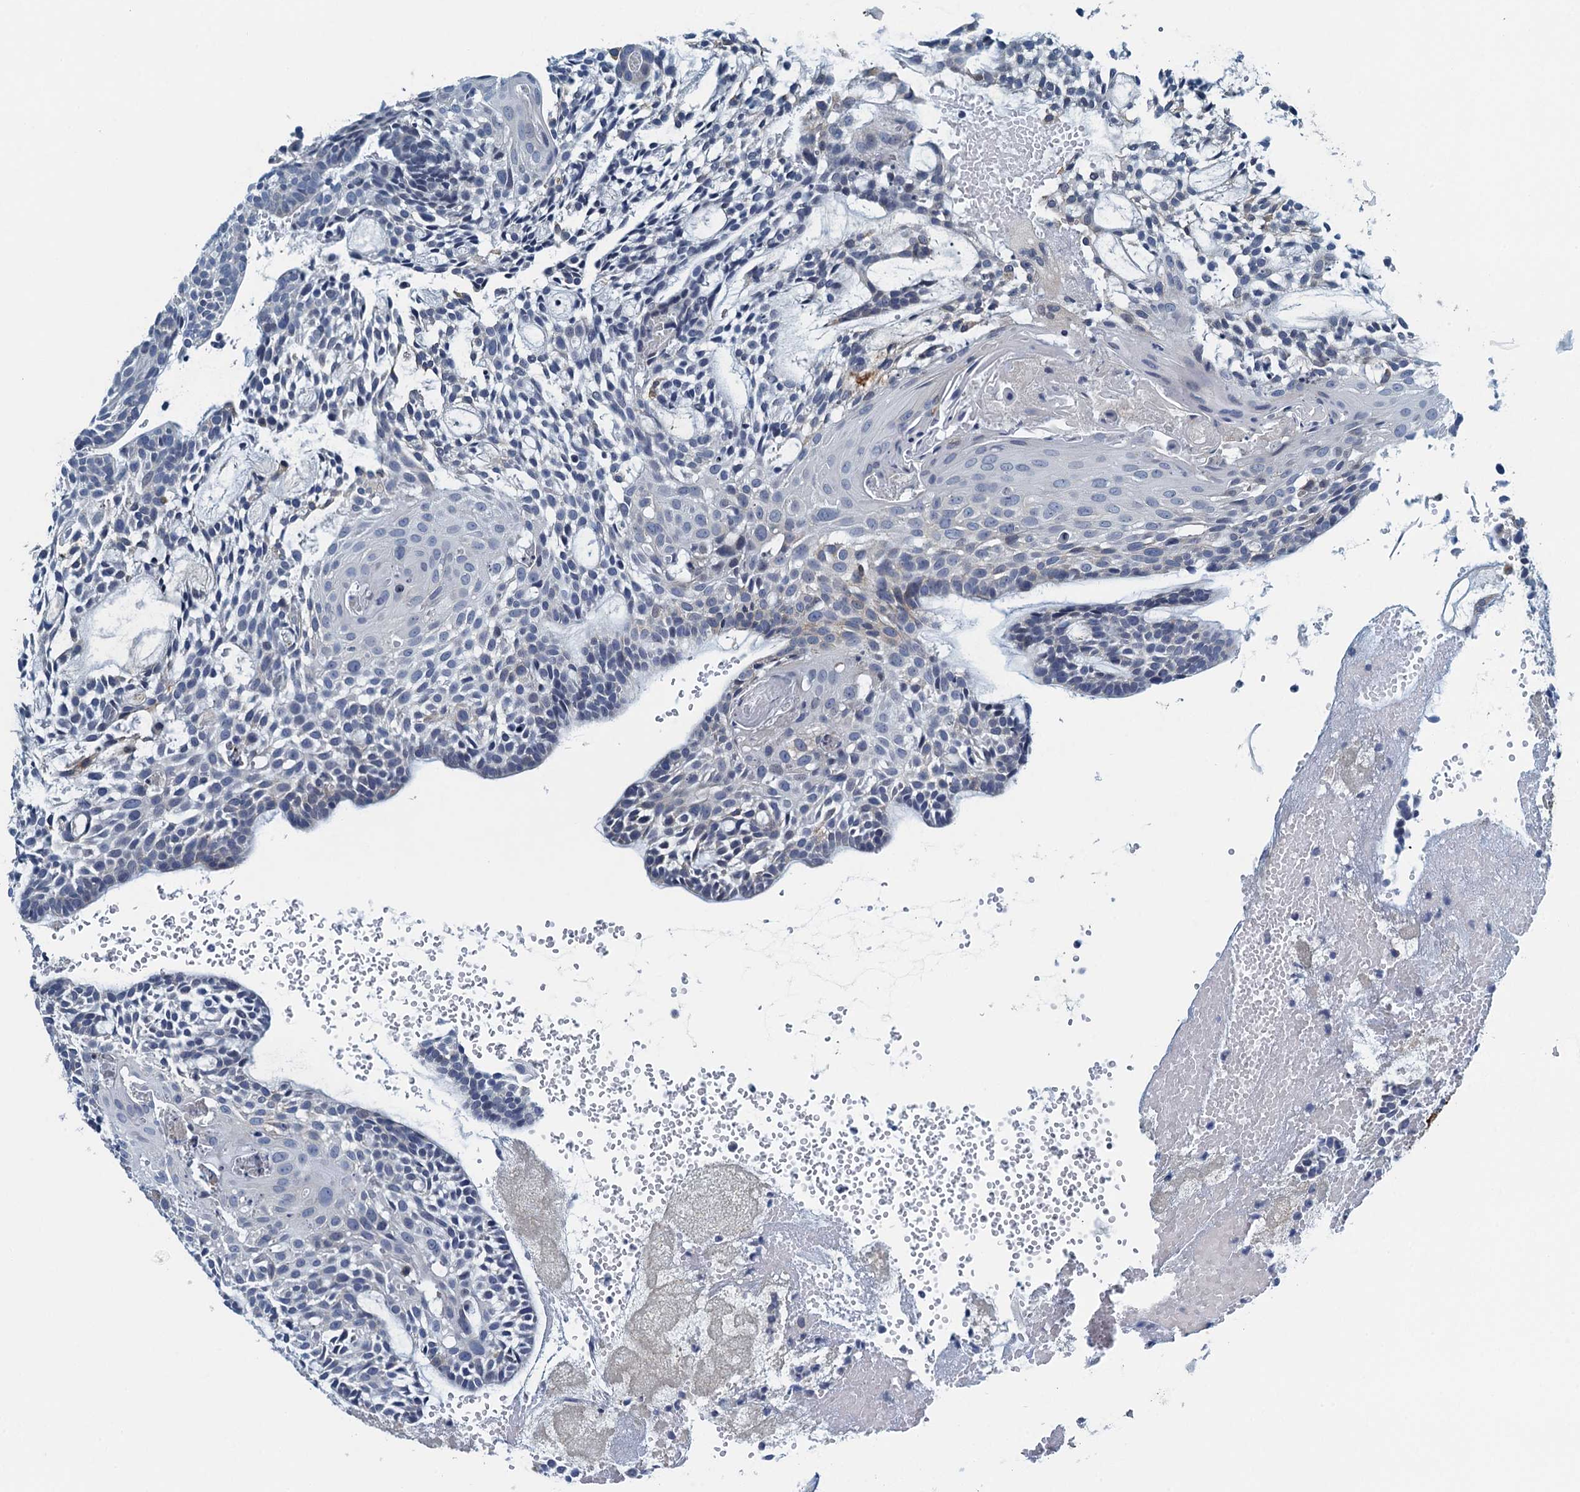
{"staining": {"intensity": "negative", "quantity": "none", "location": "none"}, "tissue": "head and neck cancer", "cell_type": "Tumor cells", "image_type": "cancer", "snomed": [{"axis": "morphology", "description": "Adenocarcinoma, NOS"}, {"axis": "topography", "description": "Subcutis"}, {"axis": "topography", "description": "Head-Neck"}], "caption": "A high-resolution image shows IHC staining of adenocarcinoma (head and neck), which shows no significant positivity in tumor cells.", "gene": "ALG2", "patient": {"sex": "female", "age": 73}}